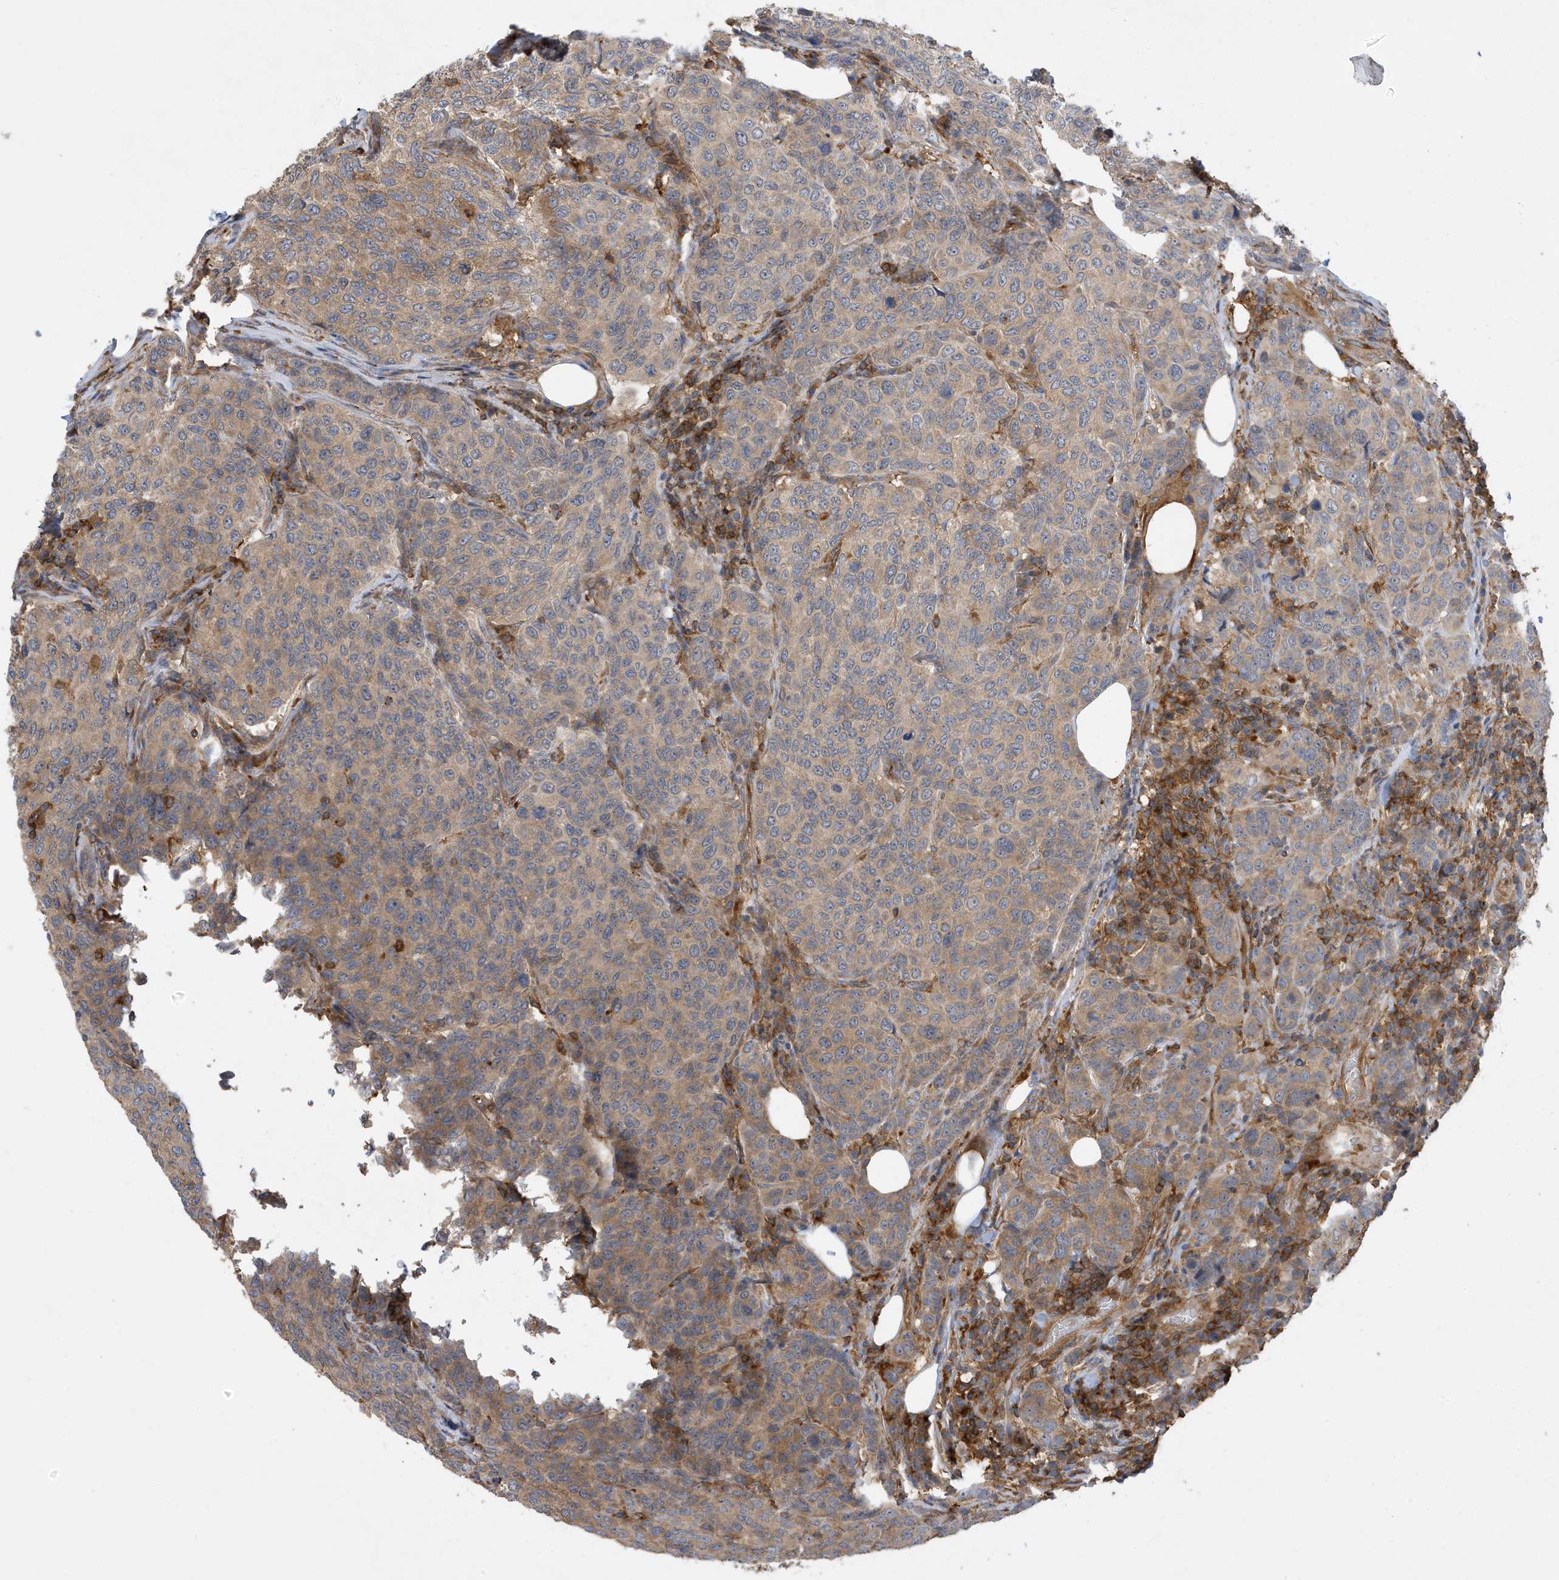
{"staining": {"intensity": "weak", "quantity": ">75%", "location": "cytoplasmic/membranous"}, "tissue": "breast cancer", "cell_type": "Tumor cells", "image_type": "cancer", "snomed": [{"axis": "morphology", "description": "Duct carcinoma"}, {"axis": "topography", "description": "Breast"}], "caption": "A low amount of weak cytoplasmic/membranous staining is appreciated in about >75% of tumor cells in breast cancer (infiltrating ductal carcinoma) tissue.", "gene": "LAPTM4A", "patient": {"sex": "female", "age": 55}}